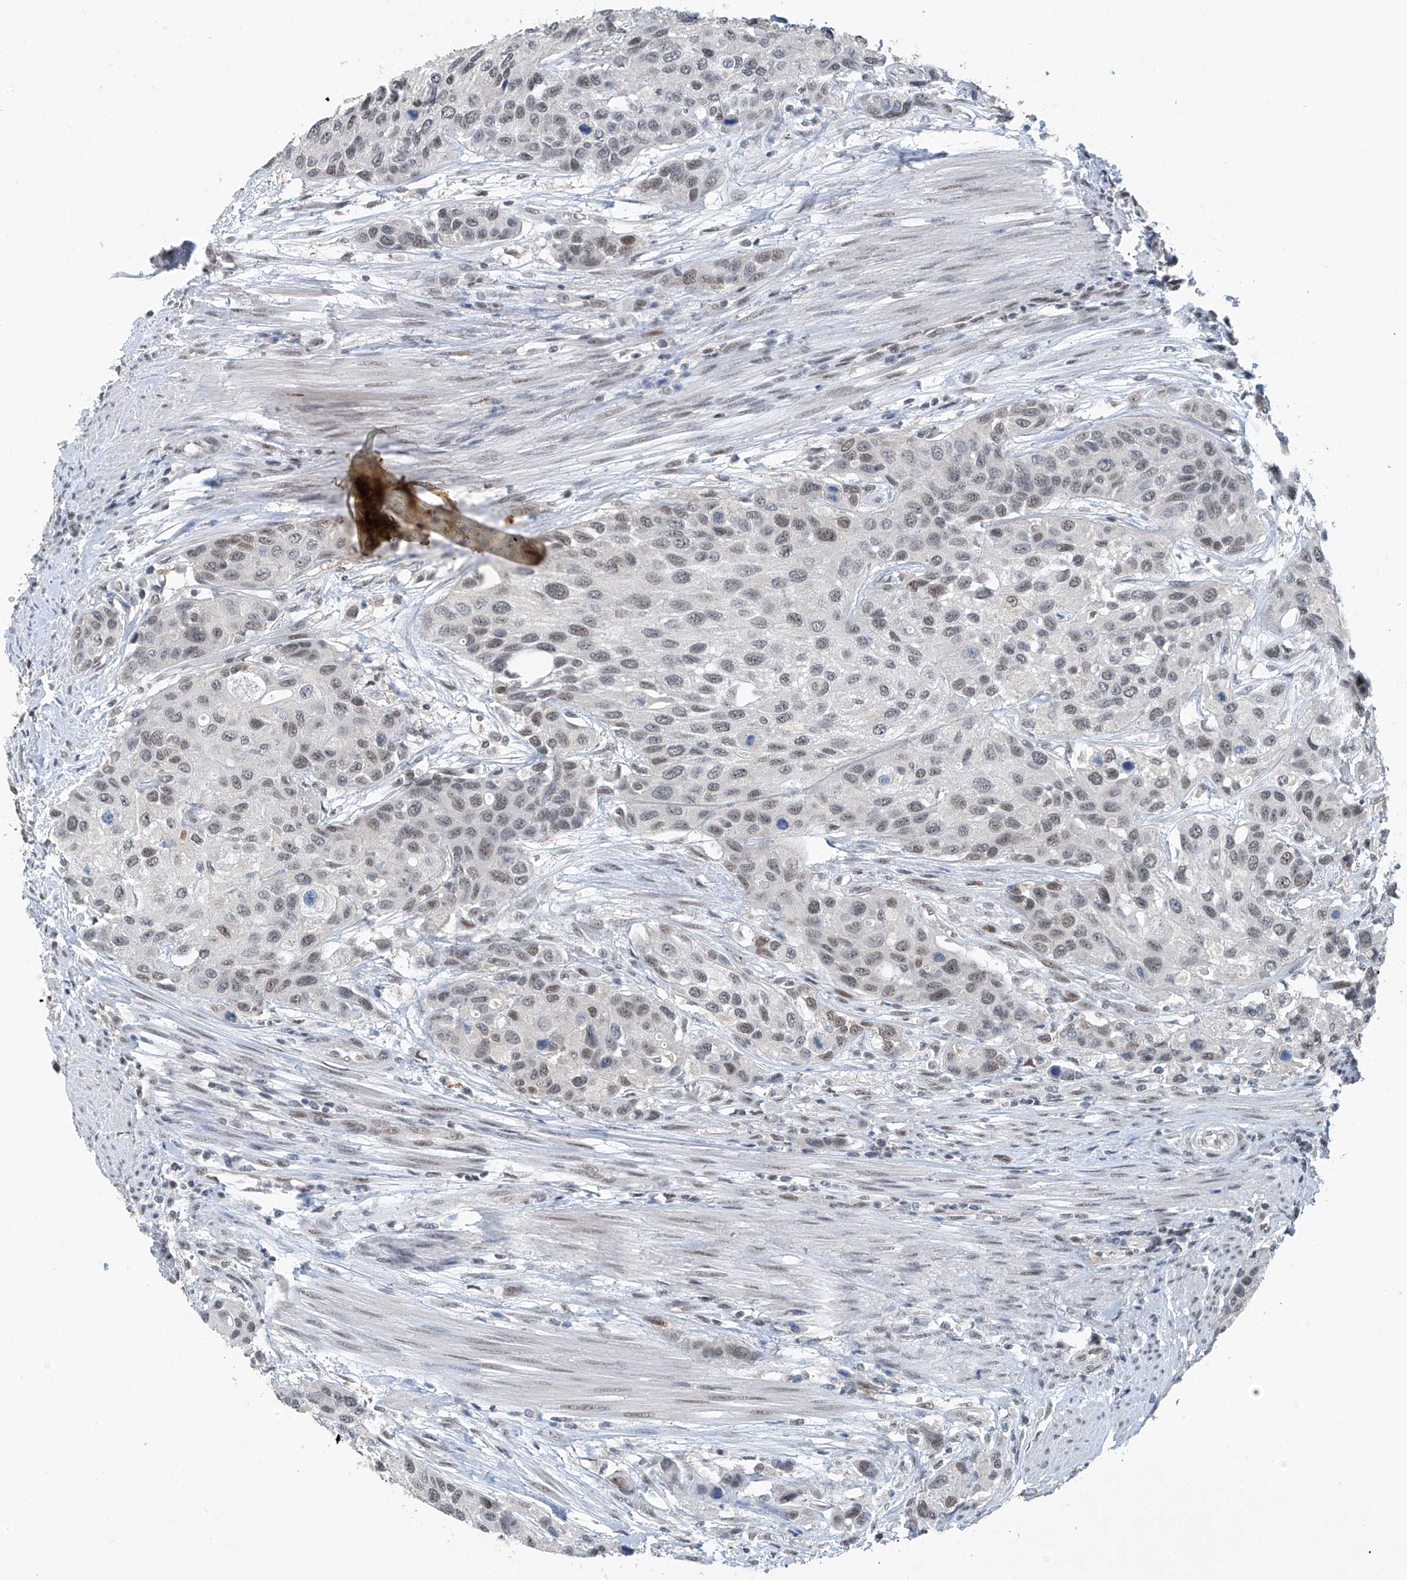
{"staining": {"intensity": "weak", "quantity": "<25%", "location": "nuclear"}, "tissue": "urothelial cancer", "cell_type": "Tumor cells", "image_type": "cancer", "snomed": [{"axis": "morphology", "description": "Normal tissue, NOS"}, {"axis": "morphology", "description": "Urothelial carcinoma, High grade"}, {"axis": "topography", "description": "Vascular tissue"}, {"axis": "topography", "description": "Urinary bladder"}], "caption": "An IHC micrograph of urothelial cancer is shown. There is no staining in tumor cells of urothelial cancer. Brightfield microscopy of immunohistochemistry (IHC) stained with DAB (brown) and hematoxylin (blue), captured at high magnification.", "gene": "TAF8", "patient": {"sex": "female", "age": 56}}